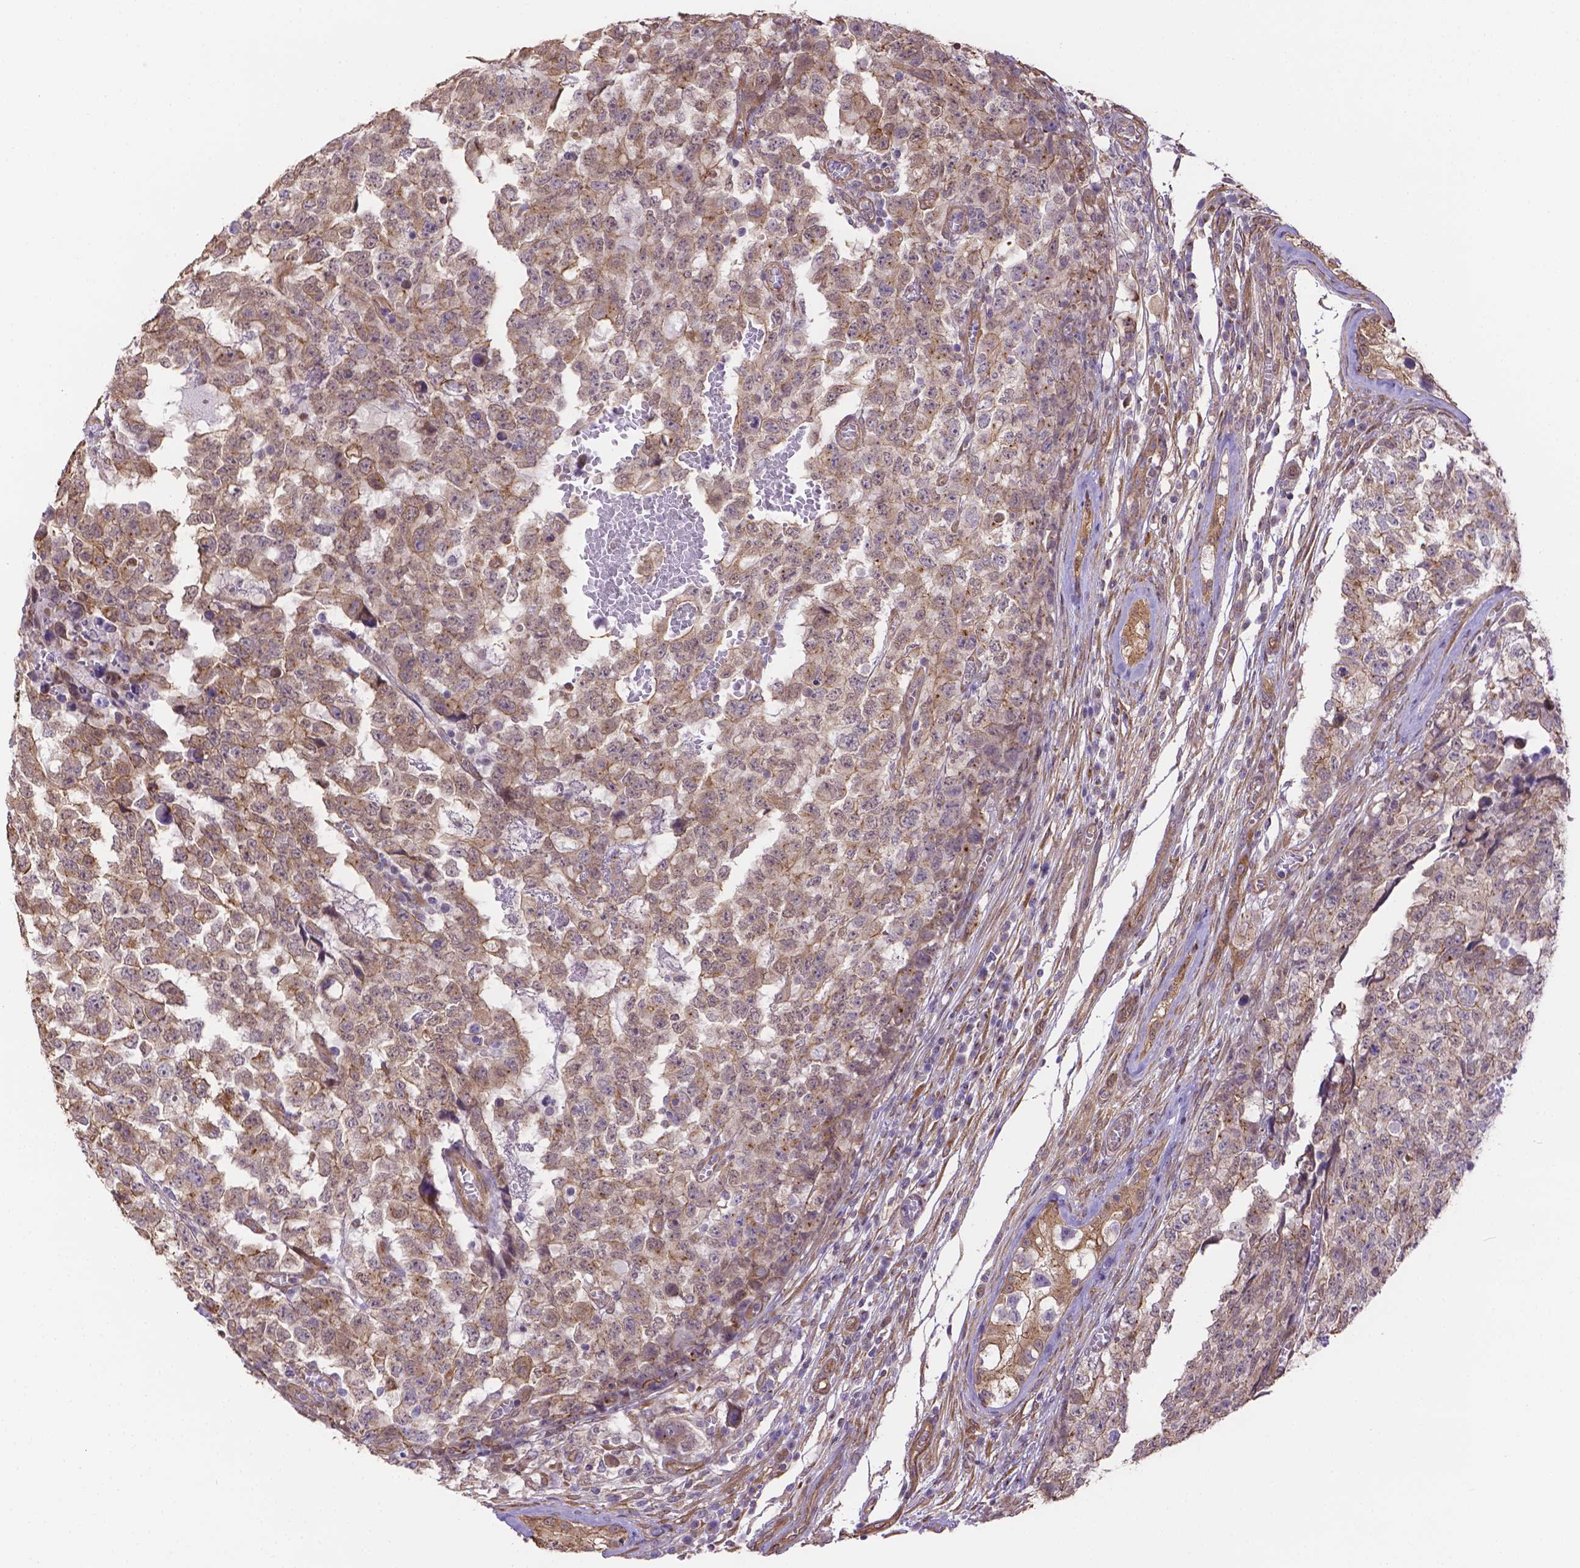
{"staining": {"intensity": "weak", "quantity": ">75%", "location": "cytoplasmic/membranous"}, "tissue": "testis cancer", "cell_type": "Tumor cells", "image_type": "cancer", "snomed": [{"axis": "morphology", "description": "Carcinoma, Embryonal, NOS"}, {"axis": "topography", "description": "Testis"}], "caption": "Testis cancer stained with a protein marker displays weak staining in tumor cells.", "gene": "YAP1", "patient": {"sex": "male", "age": 23}}